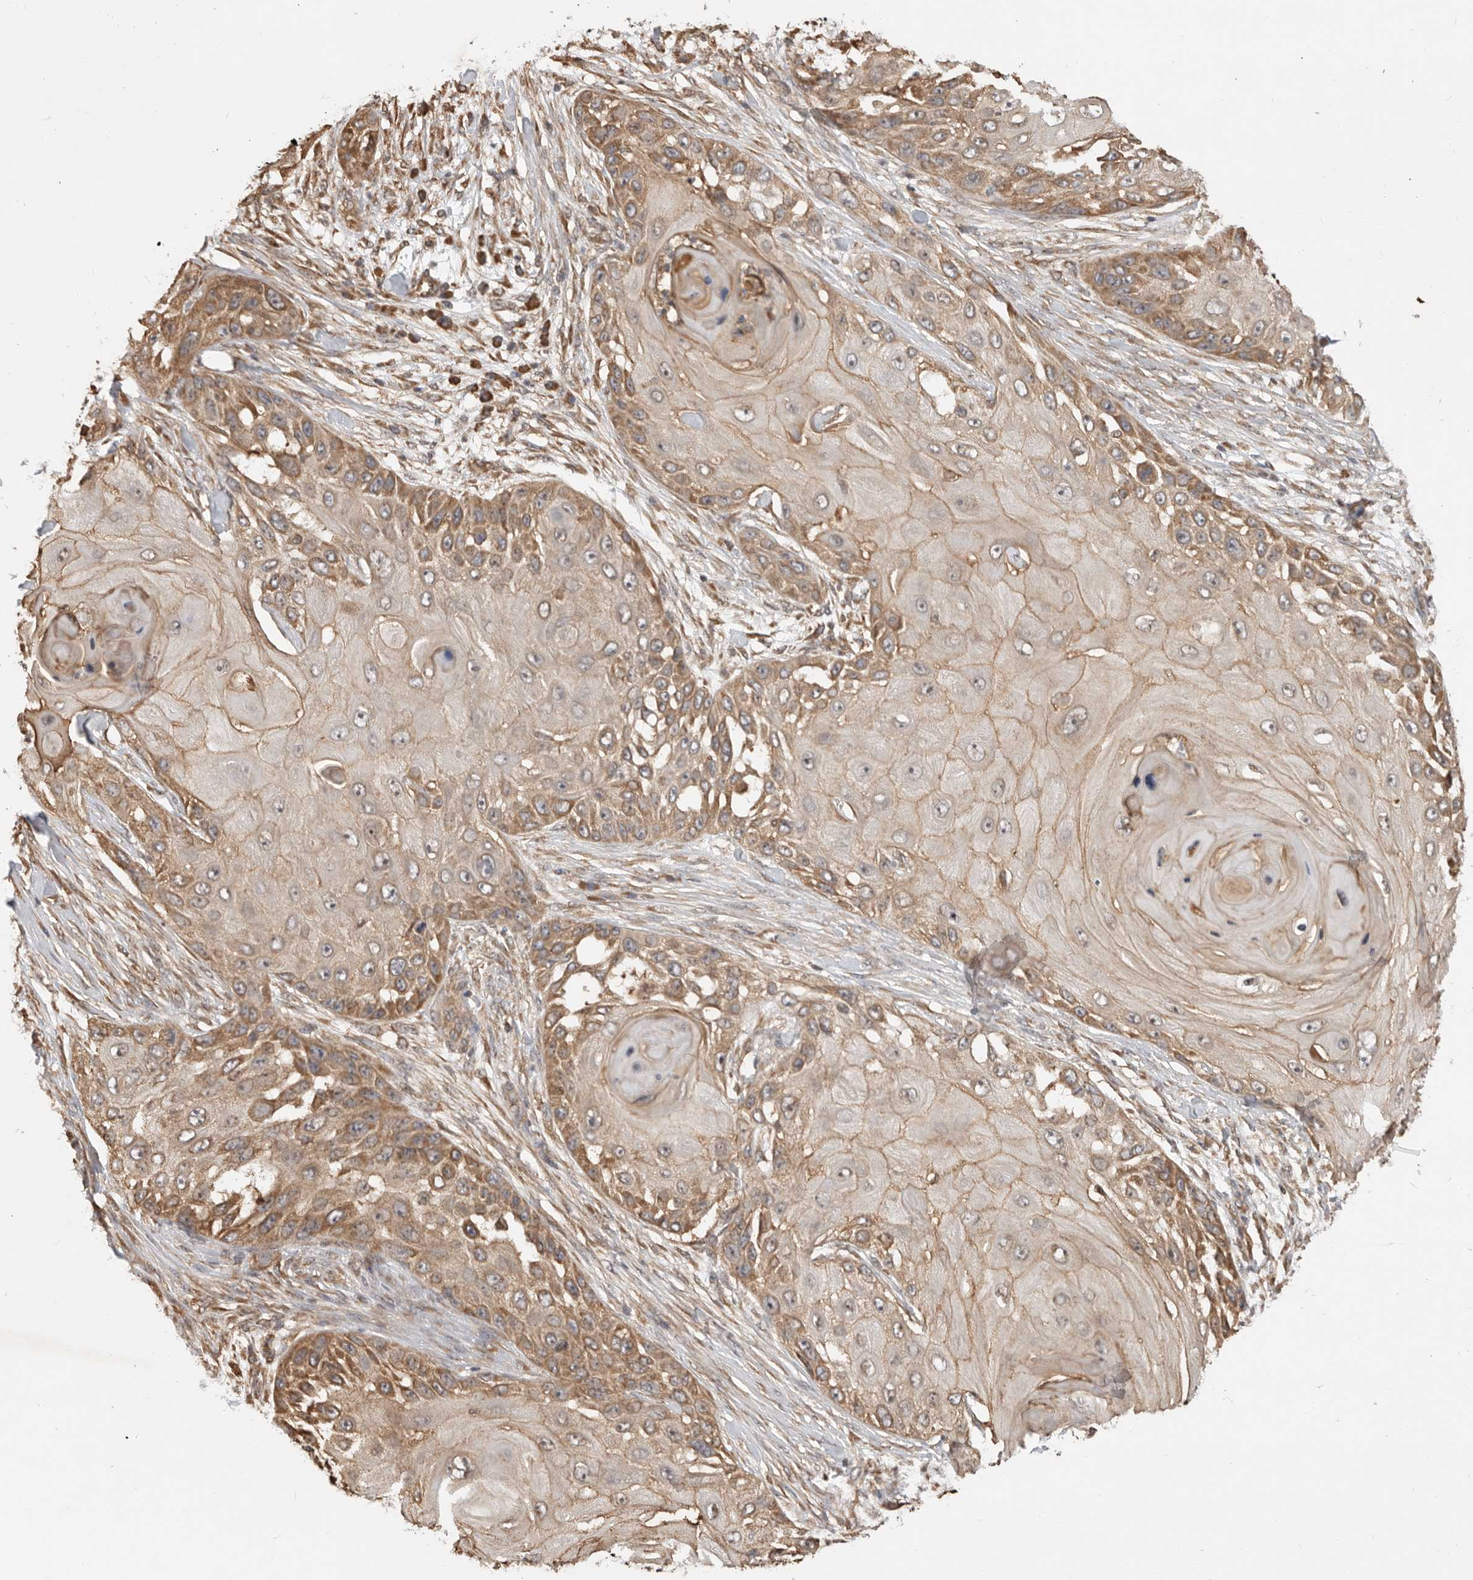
{"staining": {"intensity": "moderate", "quantity": ">75%", "location": "cytoplasmic/membranous"}, "tissue": "skin cancer", "cell_type": "Tumor cells", "image_type": "cancer", "snomed": [{"axis": "morphology", "description": "Squamous cell carcinoma, NOS"}, {"axis": "topography", "description": "Skin"}], "caption": "Skin cancer stained for a protein demonstrates moderate cytoplasmic/membranous positivity in tumor cells. Using DAB (3,3'-diaminobenzidine) (brown) and hematoxylin (blue) stains, captured at high magnification using brightfield microscopy.", "gene": "DPH7", "patient": {"sex": "female", "age": 44}}